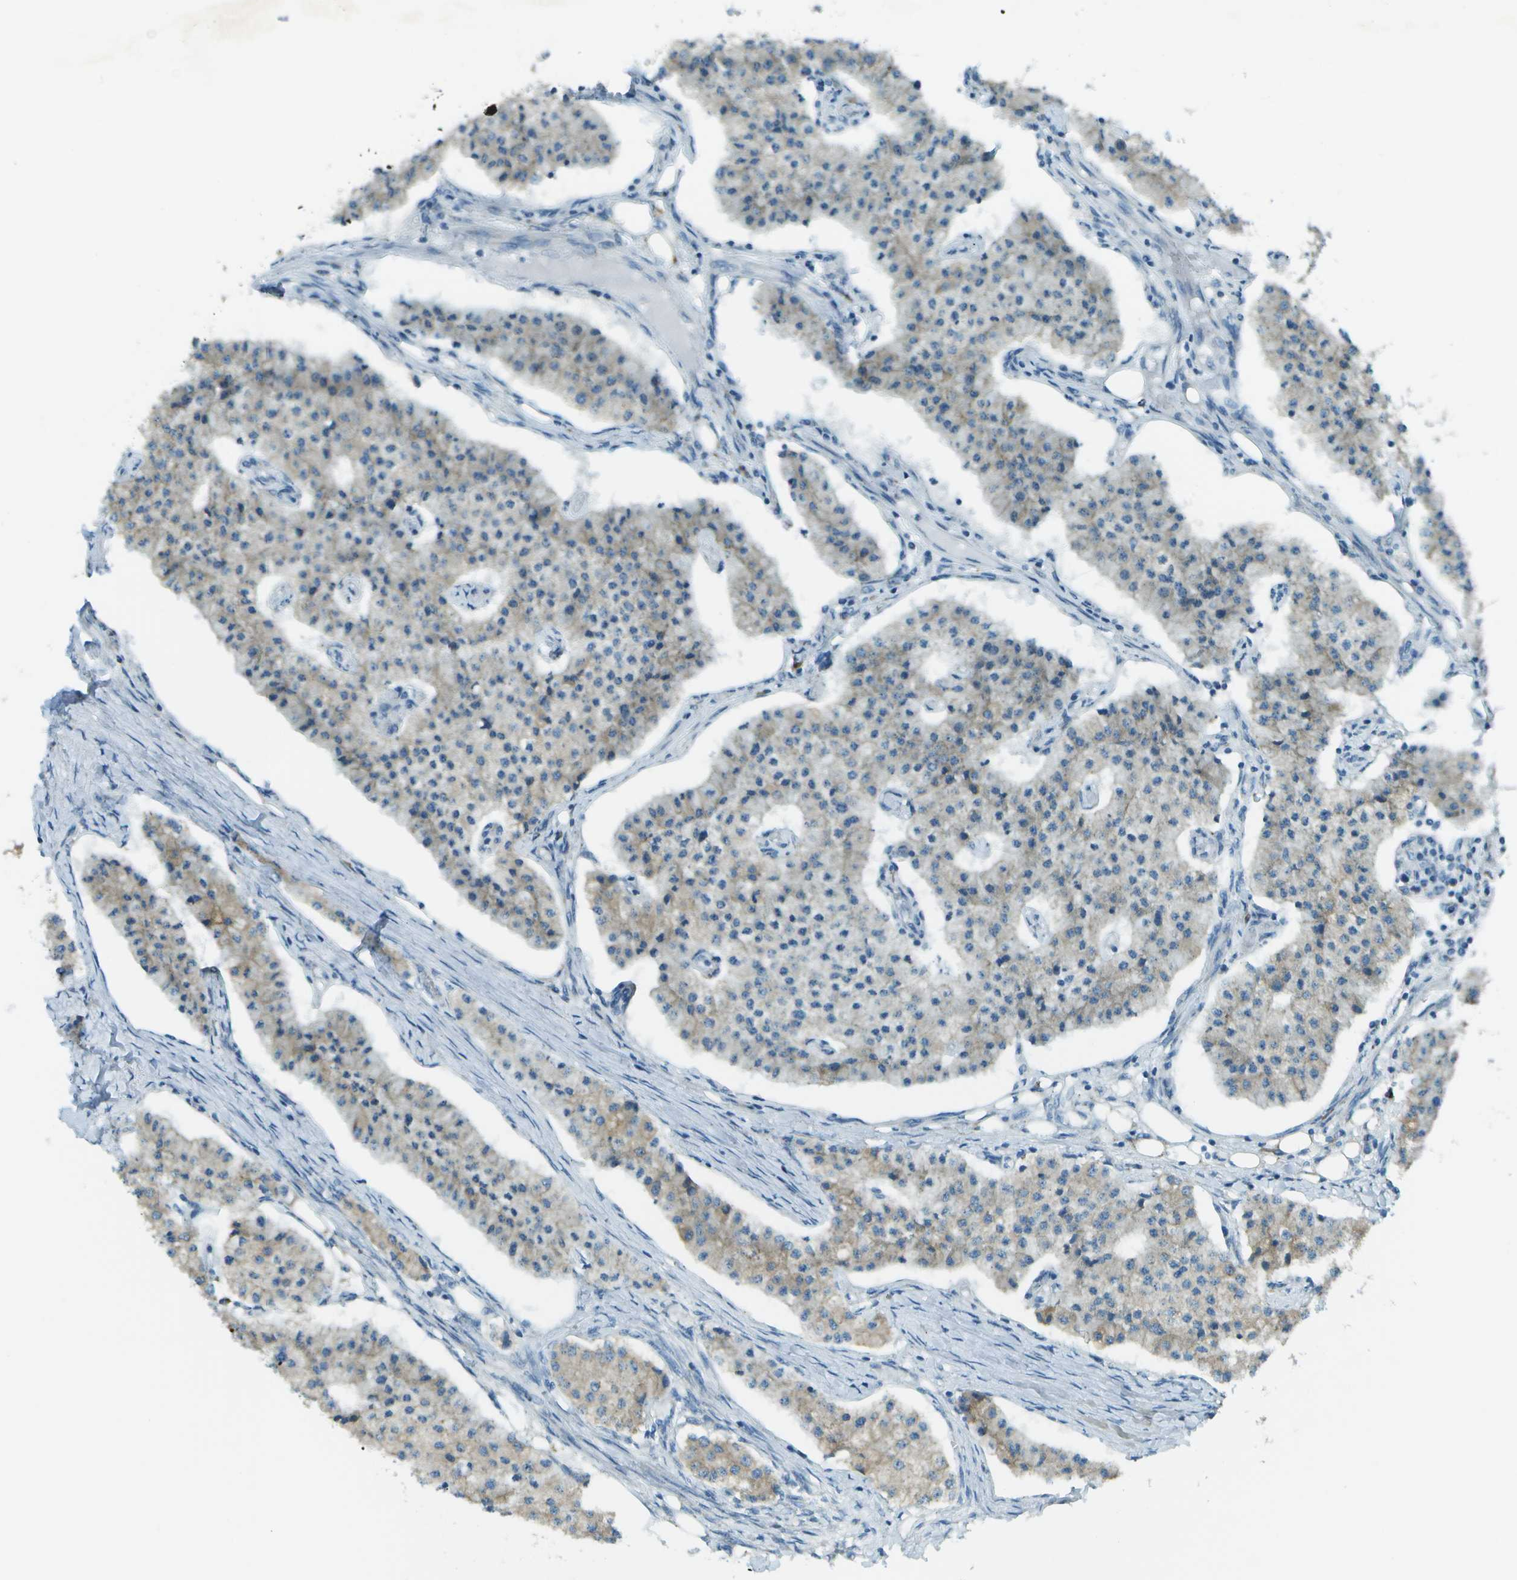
{"staining": {"intensity": "weak", "quantity": "25%-75%", "location": "cytoplasmic/membranous"}, "tissue": "carcinoid", "cell_type": "Tumor cells", "image_type": "cancer", "snomed": [{"axis": "morphology", "description": "Carcinoid, malignant, NOS"}, {"axis": "topography", "description": "Colon"}], "caption": "Tumor cells demonstrate weak cytoplasmic/membranous expression in about 25%-75% of cells in carcinoid (malignant).", "gene": "KCTD3", "patient": {"sex": "female", "age": 52}}